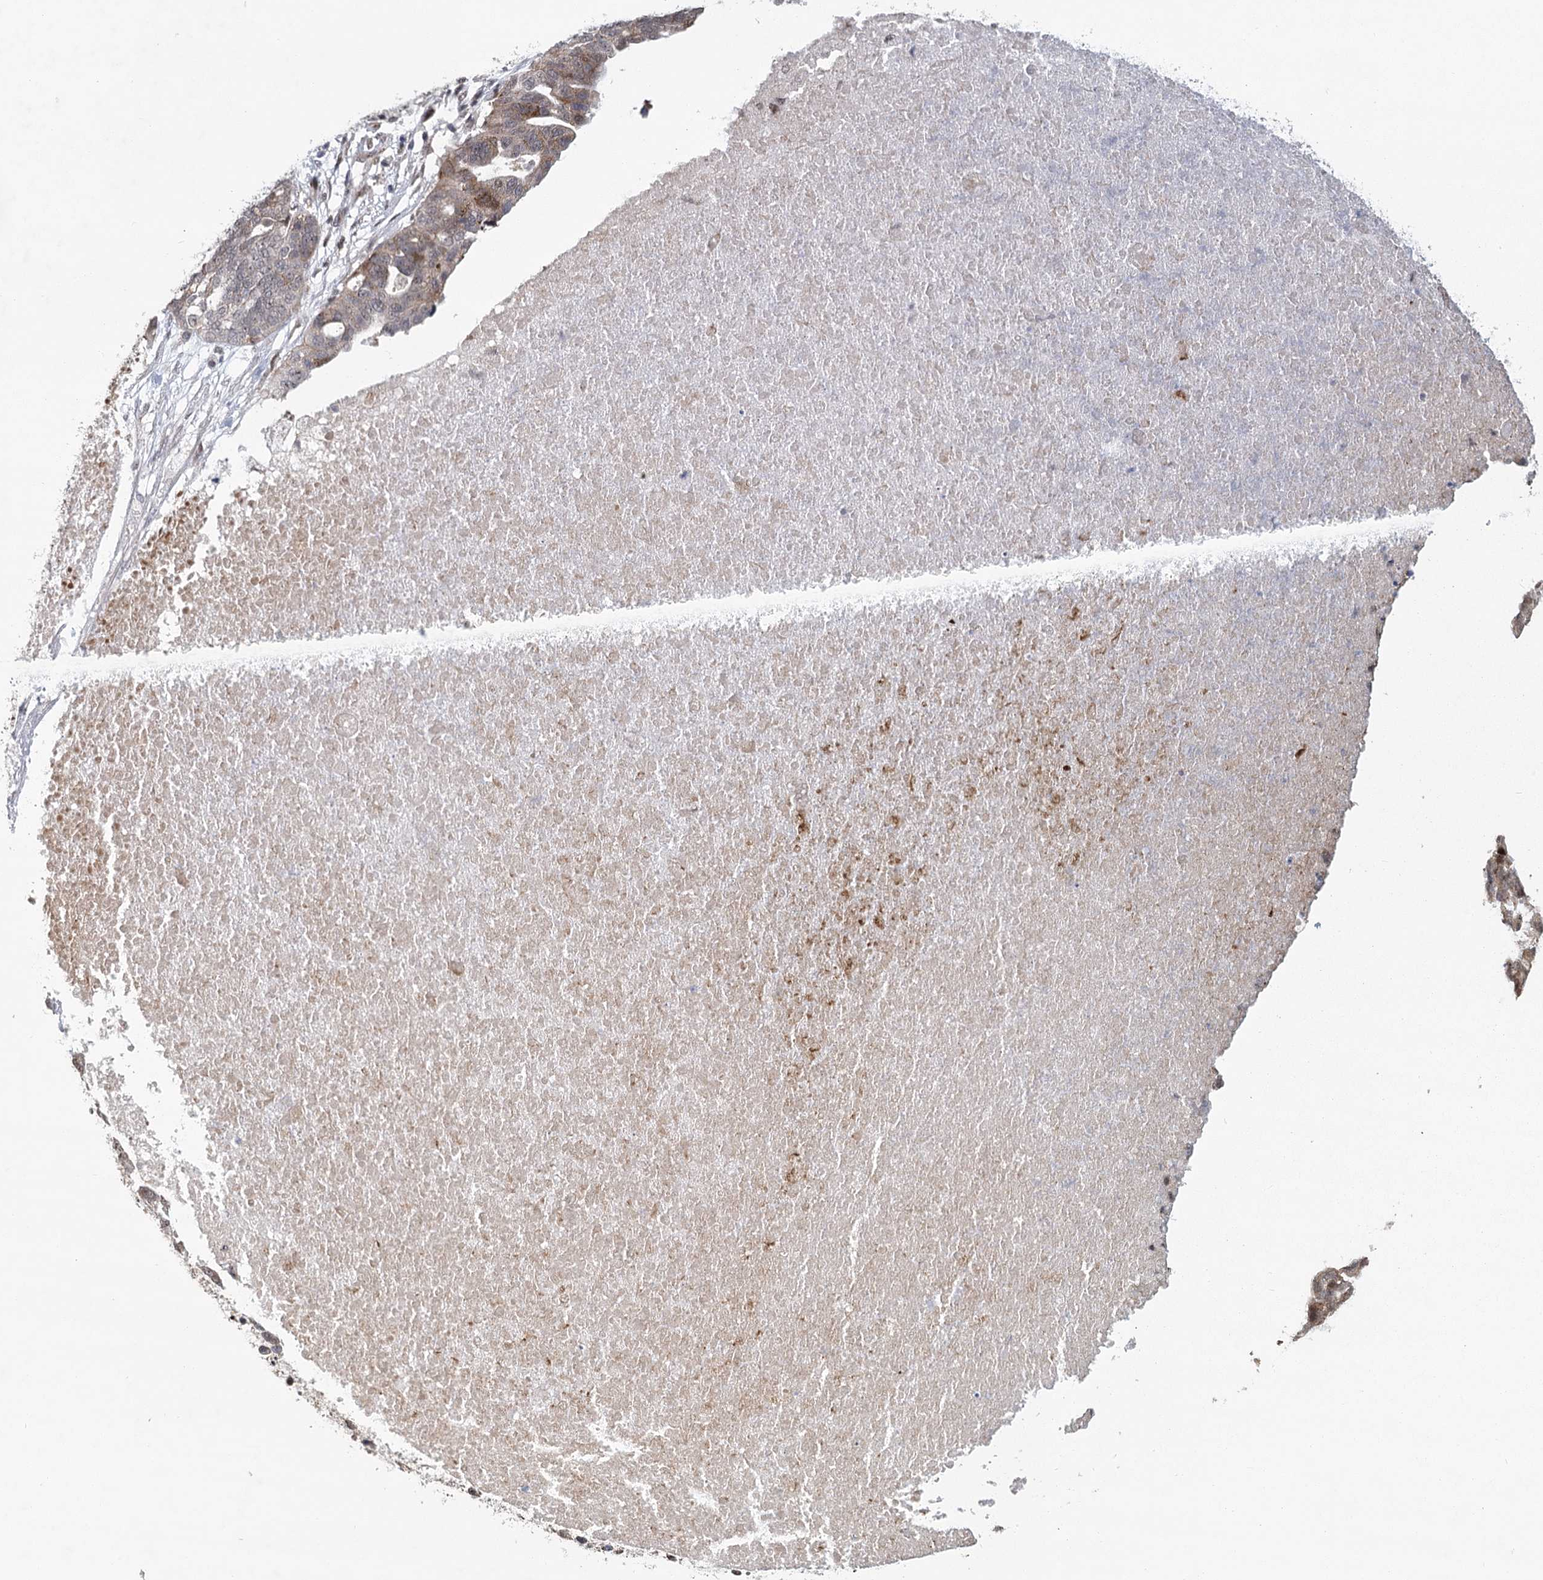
{"staining": {"intensity": "weak", "quantity": "25%-75%", "location": "cytoplasmic/membranous"}, "tissue": "ovarian cancer", "cell_type": "Tumor cells", "image_type": "cancer", "snomed": [{"axis": "morphology", "description": "Cystadenocarcinoma, serous, NOS"}, {"axis": "topography", "description": "Ovary"}], "caption": "Immunohistochemical staining of human ovarian cancer exhibits weak cytoplasmic/membranous protein positivity in approximately 25%-75% of tumor cells.", "gene": "PARM1", "patient": {"sex": "female", "age": 59}}